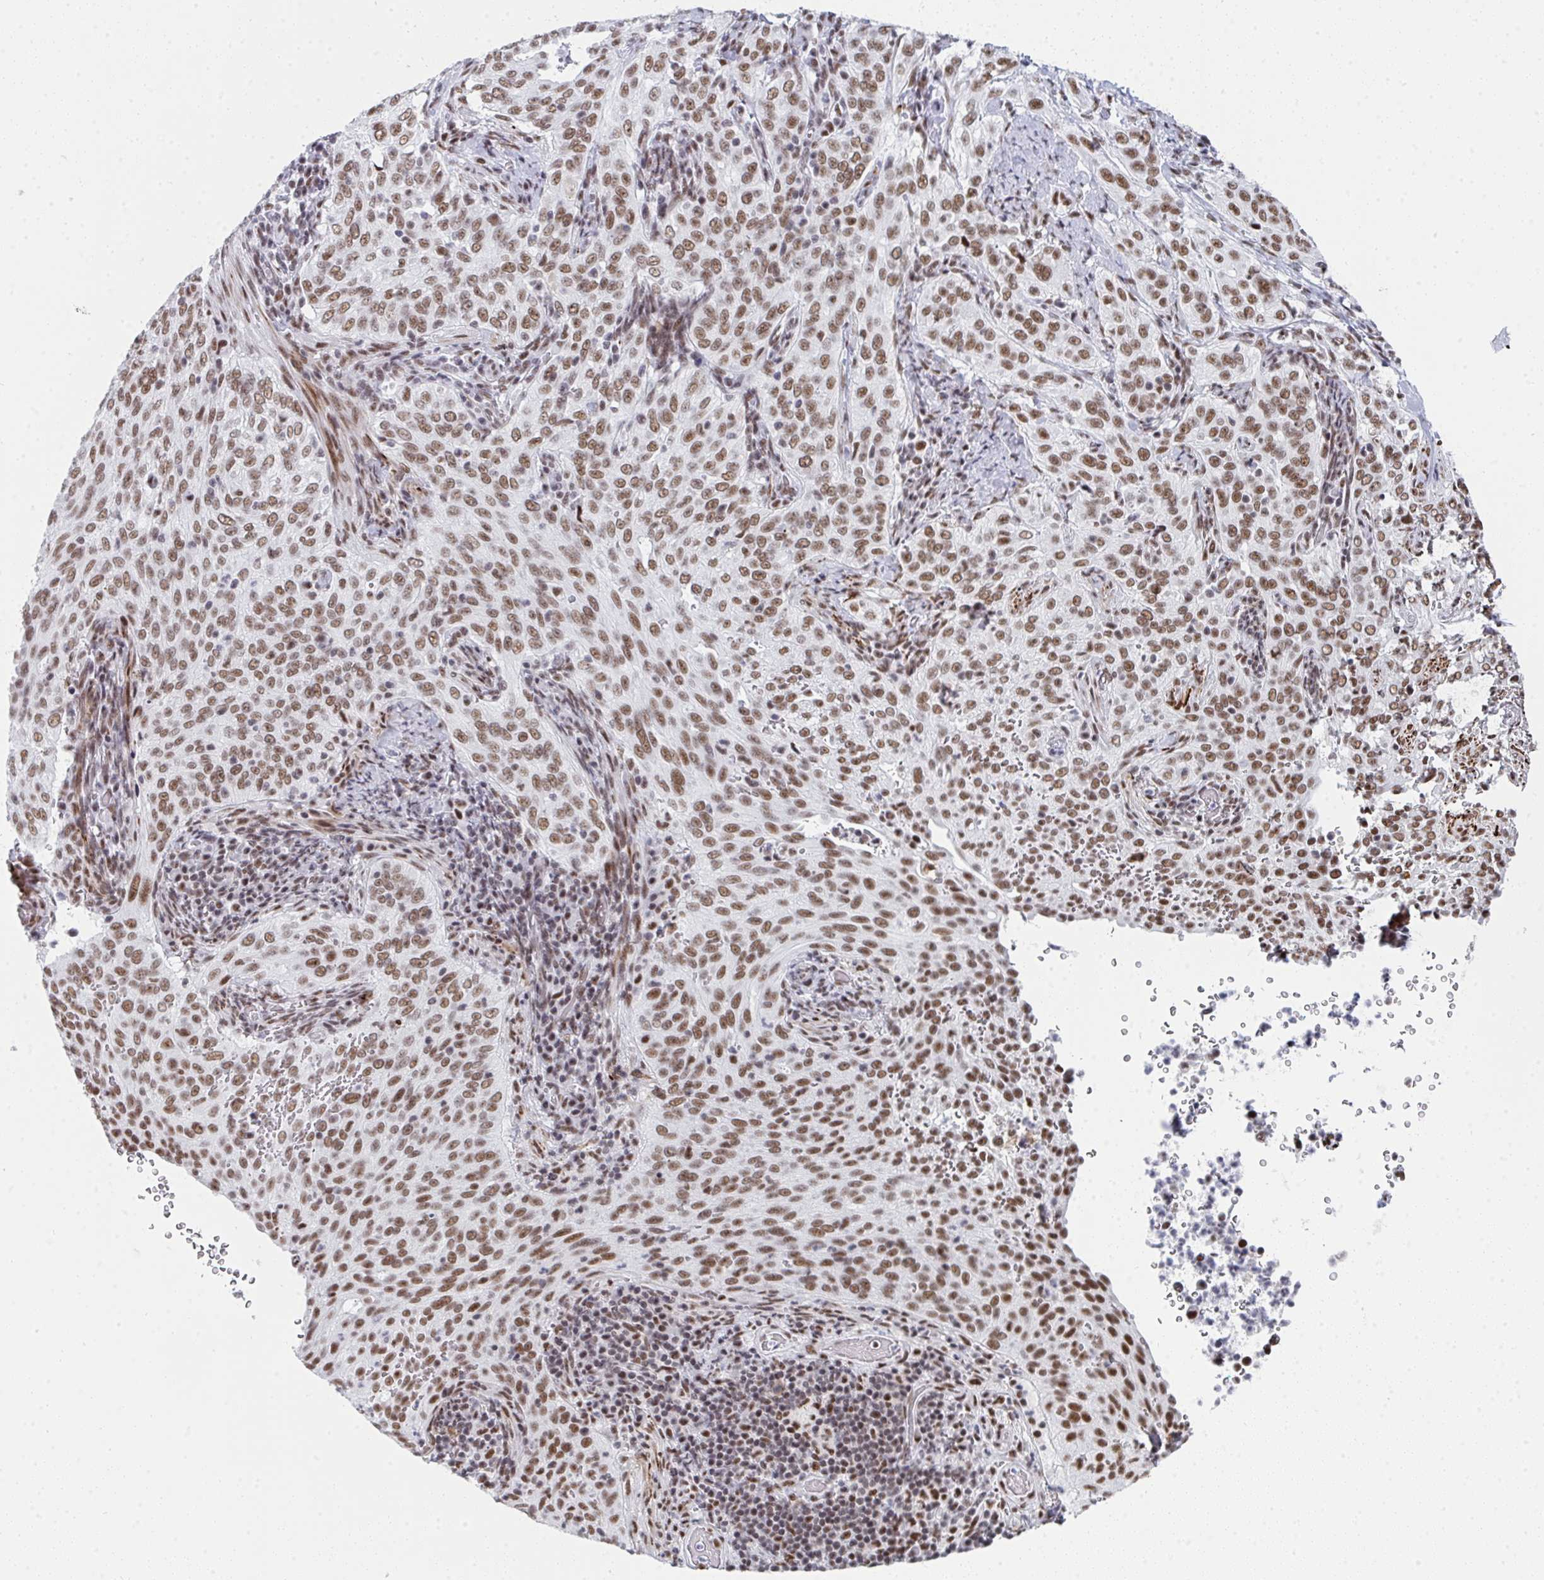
{"staining": {"intensity": "moderate", "quantity": ">75%", "location": "nuclear"}, "tissue": "cervical cancer", "cell_type": "Tumor cells", "image_type": "cancer", "snomed": [{"axis": "morphology", "description": "Squamous cell carcinoma, NOS"}, {"axis": "topography", "description": "Cervix"}], "caption": "Protein staining exhibits moderate nuclear staining in approximately >75% of tumor cells in cervical cancer. The protein is stained brown, and the nuclei are stained in blue (DAB (3,3'-diaminobenzidine) IHC with brightfield microscopy, high magnification).", "gene": "SNRNP70", "patient": {"sex": "female", "age": 38}}